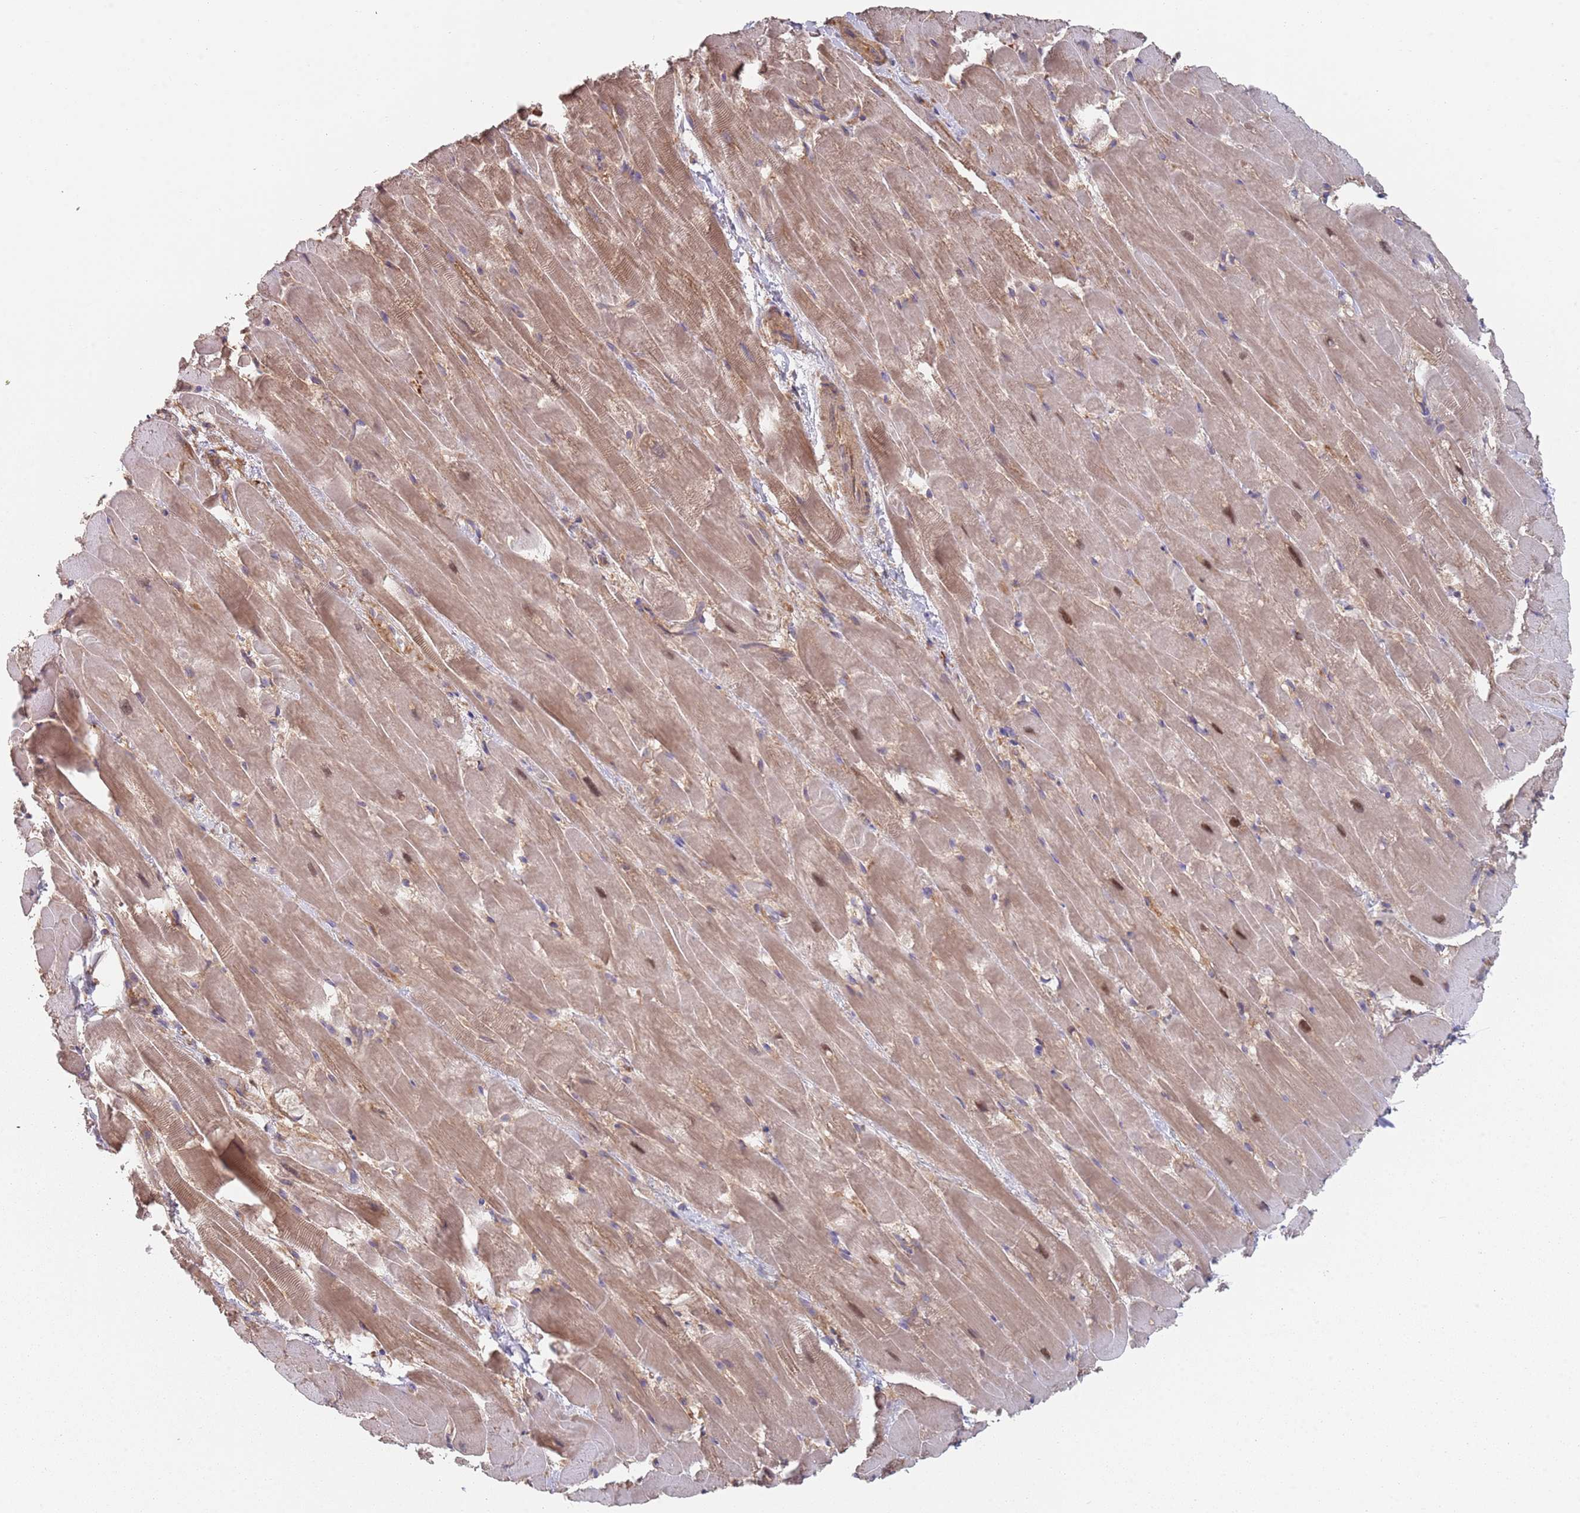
{"staining": {"intensity": "moderate", "quantity": ">75%", "location": "cytoplasmic/membranous"}, "tissue": "heart muscle", "cell_type": "Cardiomyocytes", "image_type": "normal", "snomed": [{"axis": "morphology", "description": "Normal tissue, NOS"}, {"axis": "topography", "description": "Heart"}], "caption": "Immunohistochemistry (DAB (3,3'-diaminobenzidine)) staining of benign heart muscle shows moderate cytoplasmic/membranous protein expression in approximately >75% of cardiomyocytes. Nuclei are stained in blue.", "gene": "GDI1", "patient": {"sex": "male", "age": 37}}